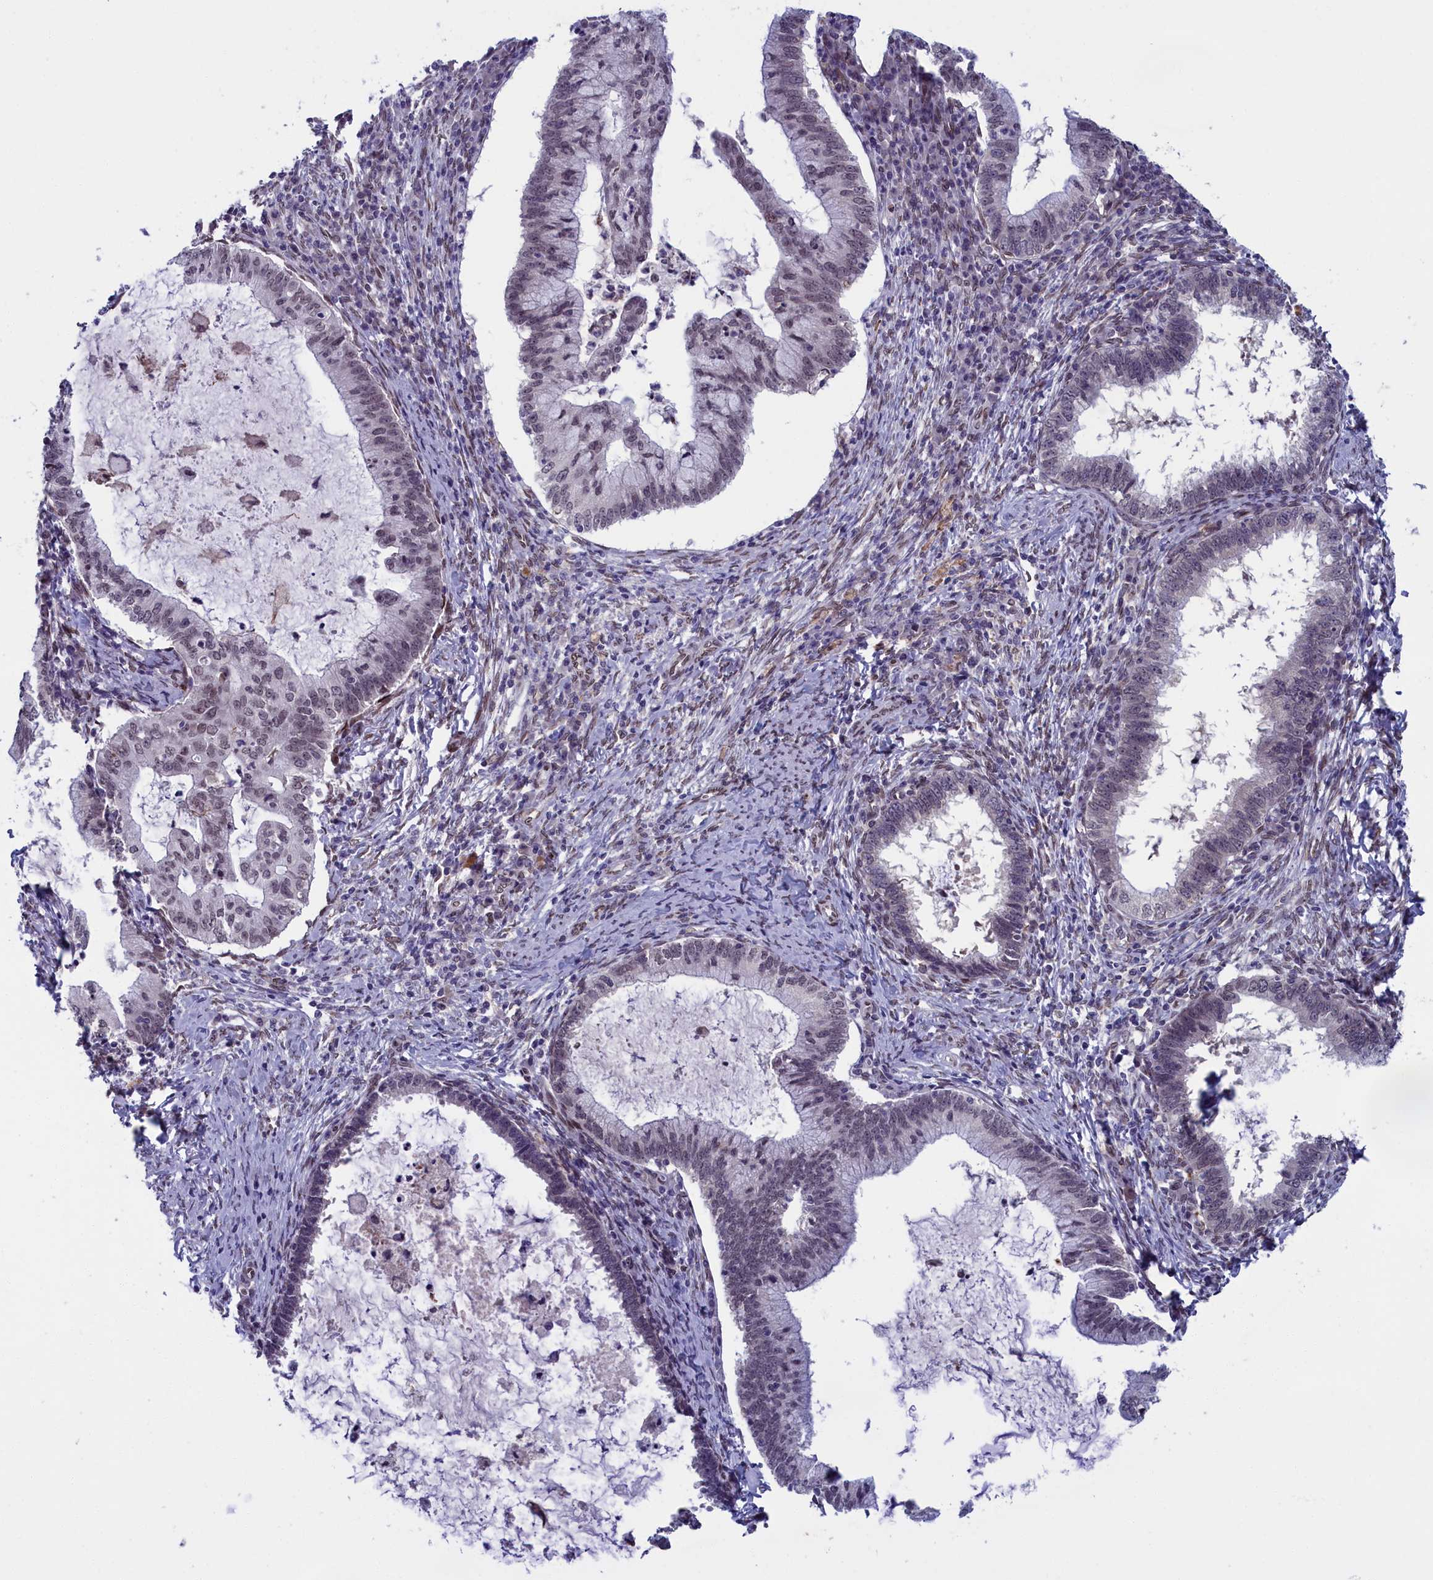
{"staining": {"intensity": "weak", "quantity": "<25%", "location": "cytoplasmic/membranous,nuclear"}, "tissue": "cervical cancer", "cell_type": "Tumor cells", "image_type": "cancer", "snomed": [{"axis": "morphology", "description": "Adenocarcinoma, NOS"}, {"axis": "topography", "description": "Cervix"}], "caption": "IHC histopathology image of neoplastic tissue: human cervical cancer stained with DAB (3,3'-diaminobenzidine) exhibits no significant protein expression in tumor cells.", "gene": "GPSM1", "patient": {"sex": "female", "age": 36}}